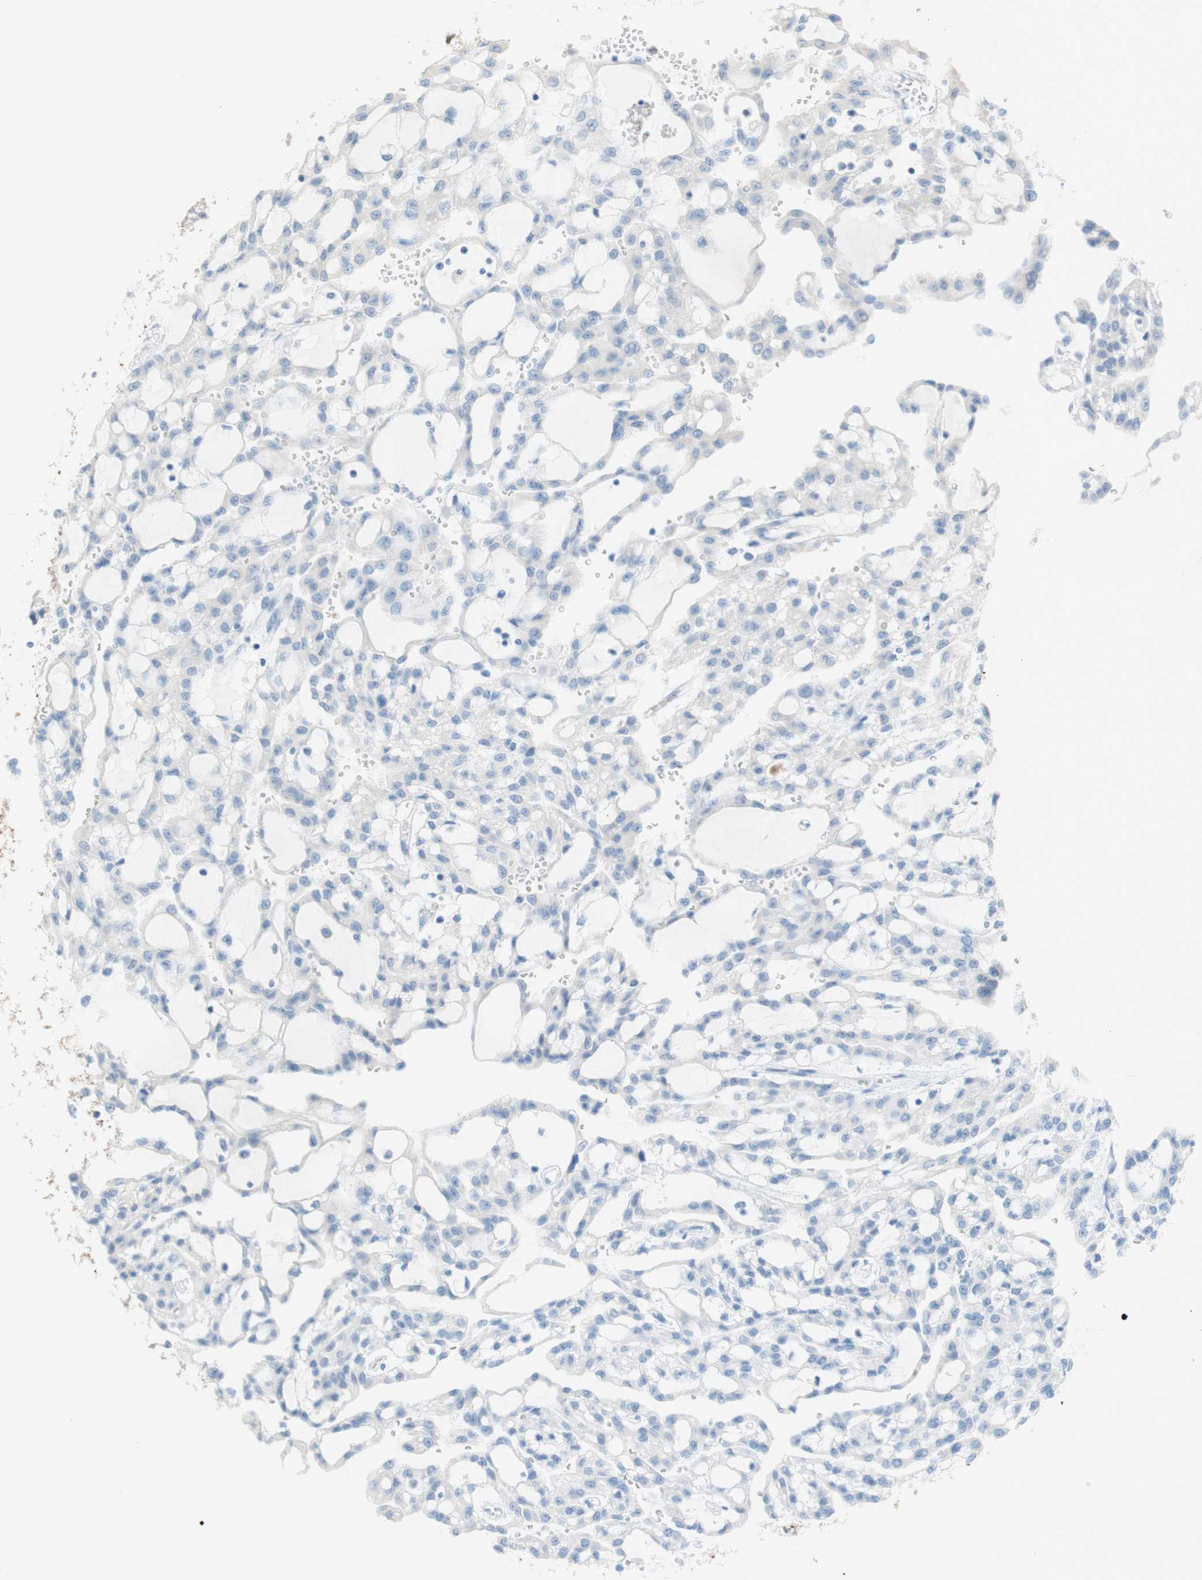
{"staining": {"intensity": "negative", "quantity": "none", "location": "none"}, "tissue": "renal cancer", "cell_type": "Tumor cells", "image_type": "cancer", "snomed": [{"axis": "morphology", "description": "Adenocarcinoma, NOS"}, {"axis": "topography", "description": "Kidney"}], "caption": "Immunohistochemical staining of human renal cancer (adenocarcinoma) exhibits no significant staining in tumor cells.", "gene": "POLR2J3", "patient": {"sex": "male", "age": 63}}